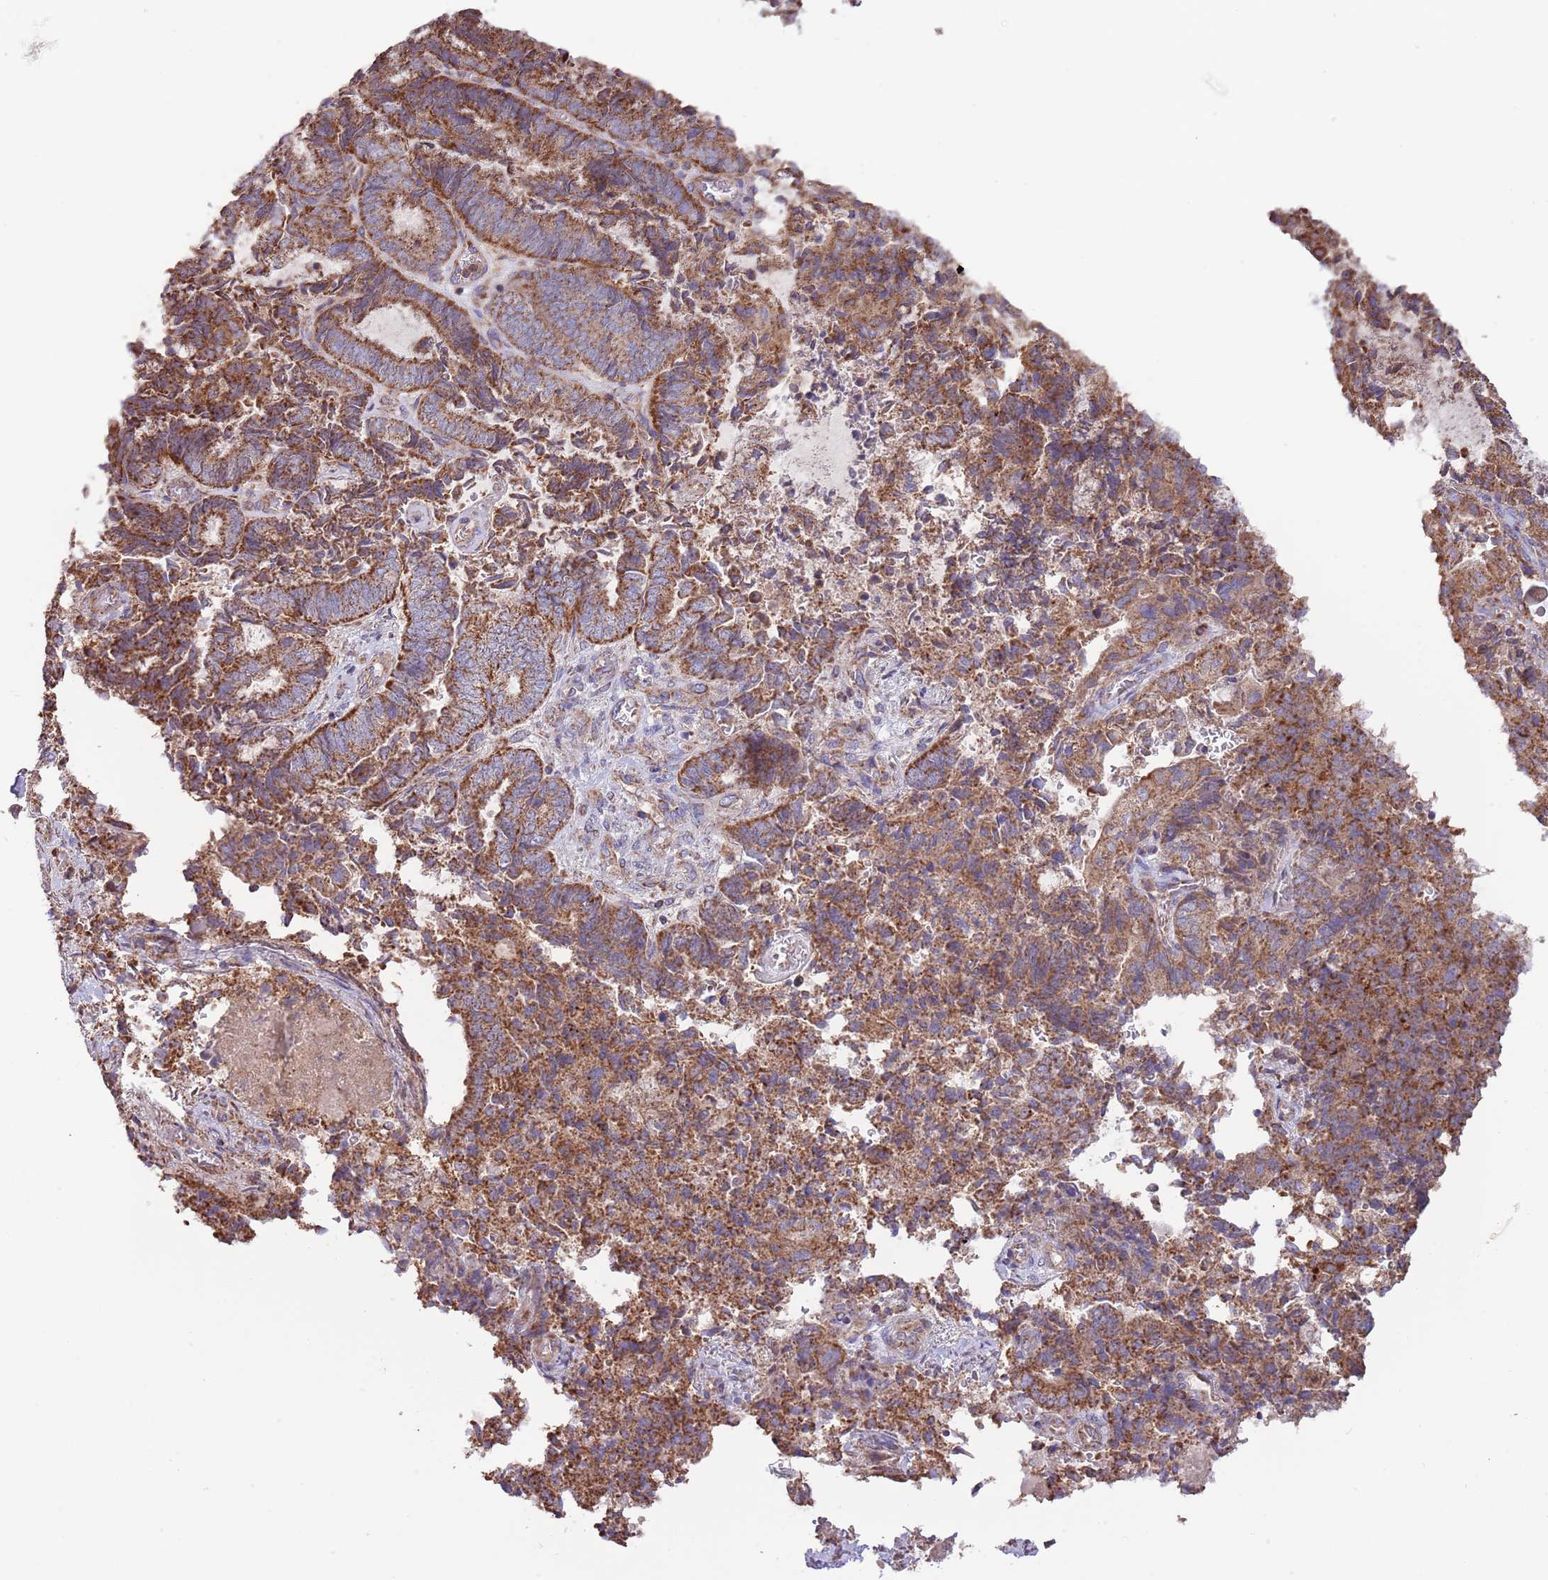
{"staining": {"intensity": "moderate", "quantity": ">75%", "location": "cytoplasmic/membranous"}, "tissue": "endometrial cancer", "cell_type": "Tumor cells", "image_type": "cancer", "snomed": [{"axis": "morphology", "description": "Adenocarcinoma, NOS"}, {"axis": "topography", "description": "Endometrium"}], "caption": "DAB immunohistochemical staining of endometrial cancer (adenocarcinoma) displays moderate cytoplasmic/membranous protein staining in approximately >75% of tumor cells. (DAB IHC with brightfield microscopy, high magnification).", "gene": "DNAJA3", "patient": {"sex": "female", "age": 80}}